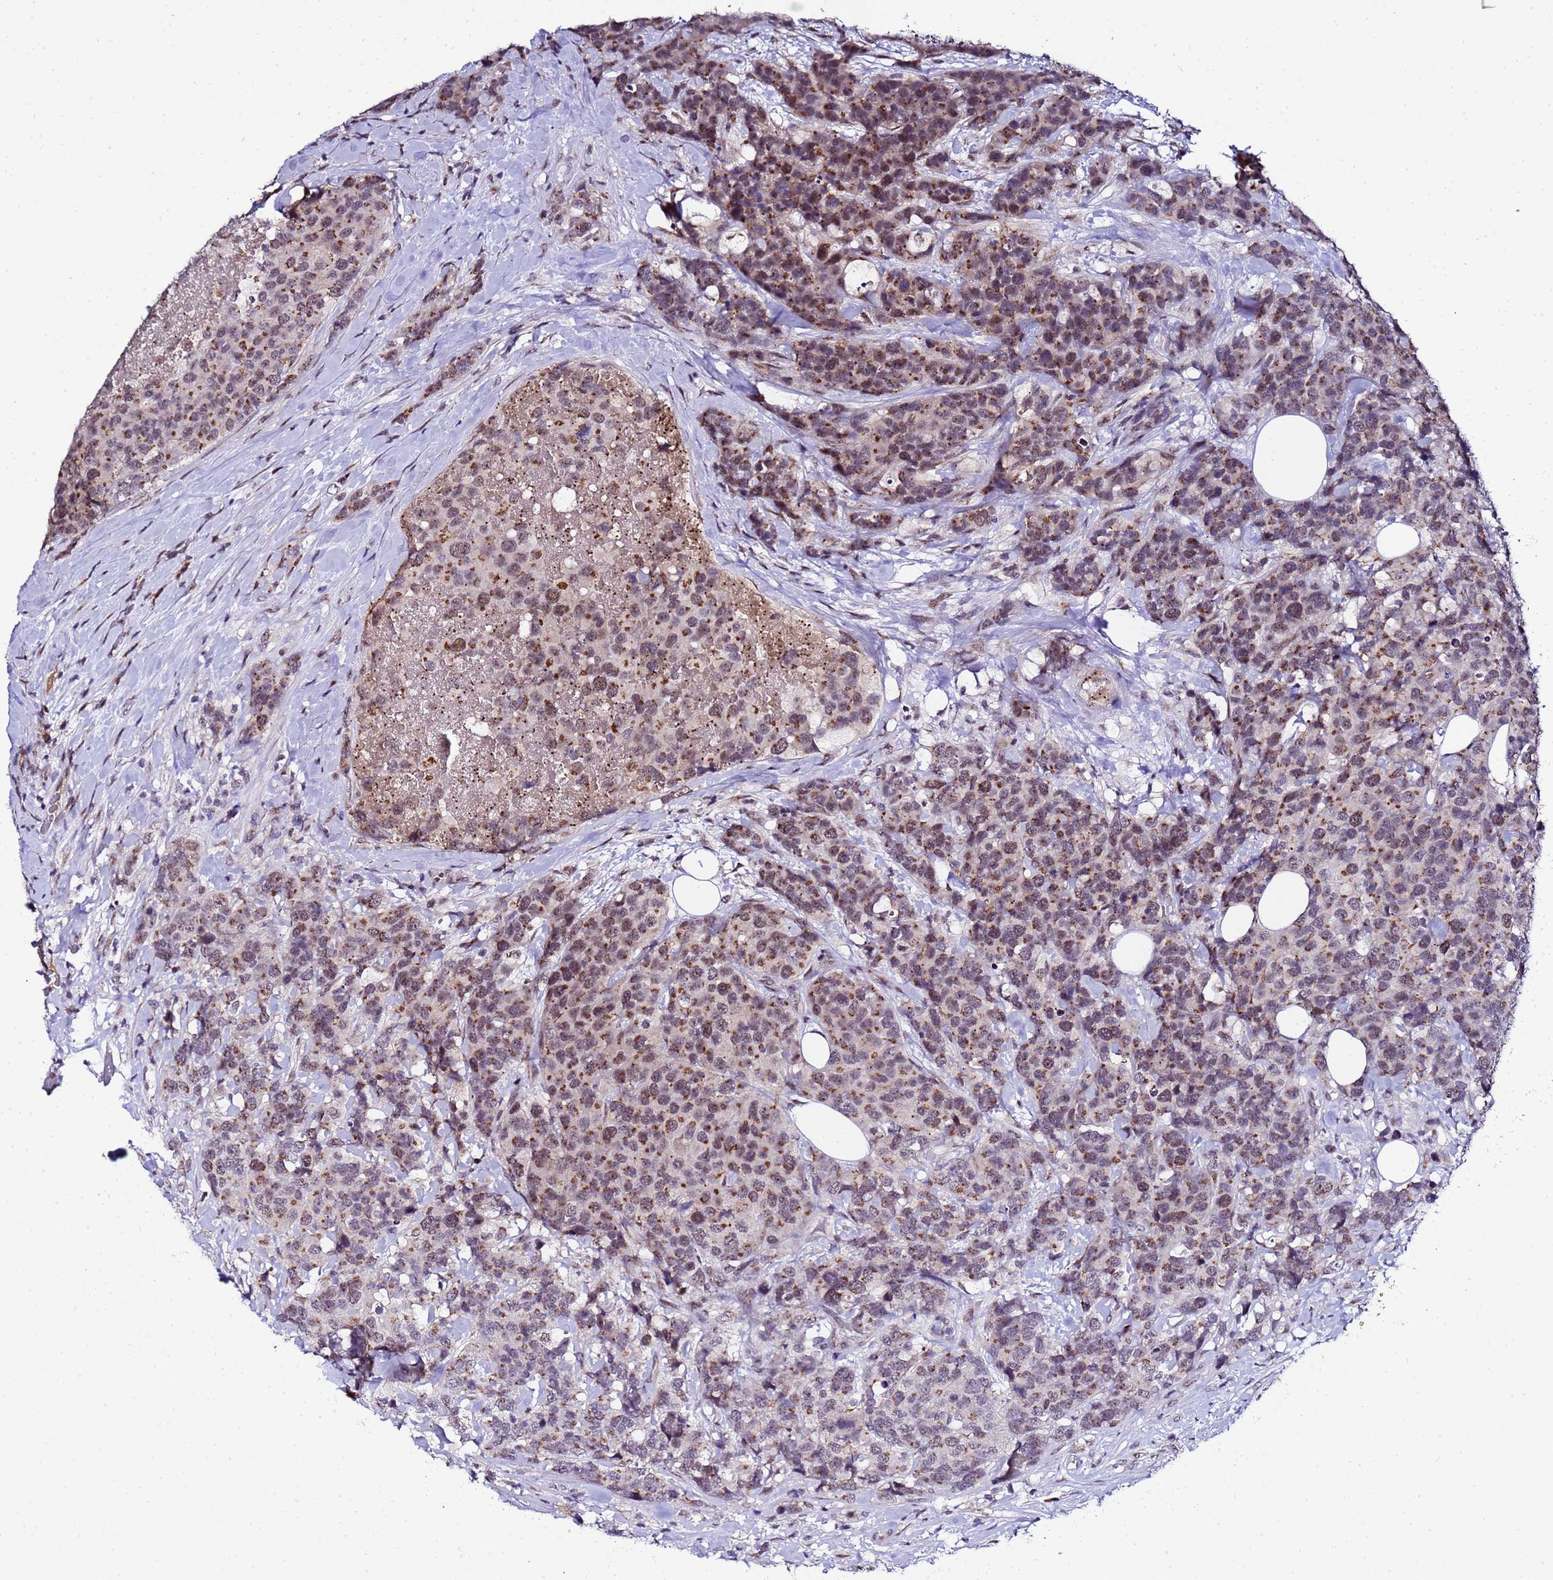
{"staining": {"intensity": "moderate", "quantity": ">75%", "location": "cytoplasmic/membranous,nuclear"}, "tissue": "breast cancer", "cell_type": "Tumor cells", "image_type": "cancer", "snomed": [{"axis": "morphology", "description": "Lobular carcinoma"}, {"axis": "topography", "description": "Breast"}], "caption": "A high-resolution micrograph shows immunohistochemistry staining of breast lobular carcinoma, which displays moderate cytoplasmic/membranous and nuclear positivity in about >75% of tumor cells. The protein of interest is stained brown, and the nuclei are stained in blue (DAB IHC with brightfield microscopy, high magnification).", "gene": "C19orf47", "patient": {"sex": "female", "age": 59}}